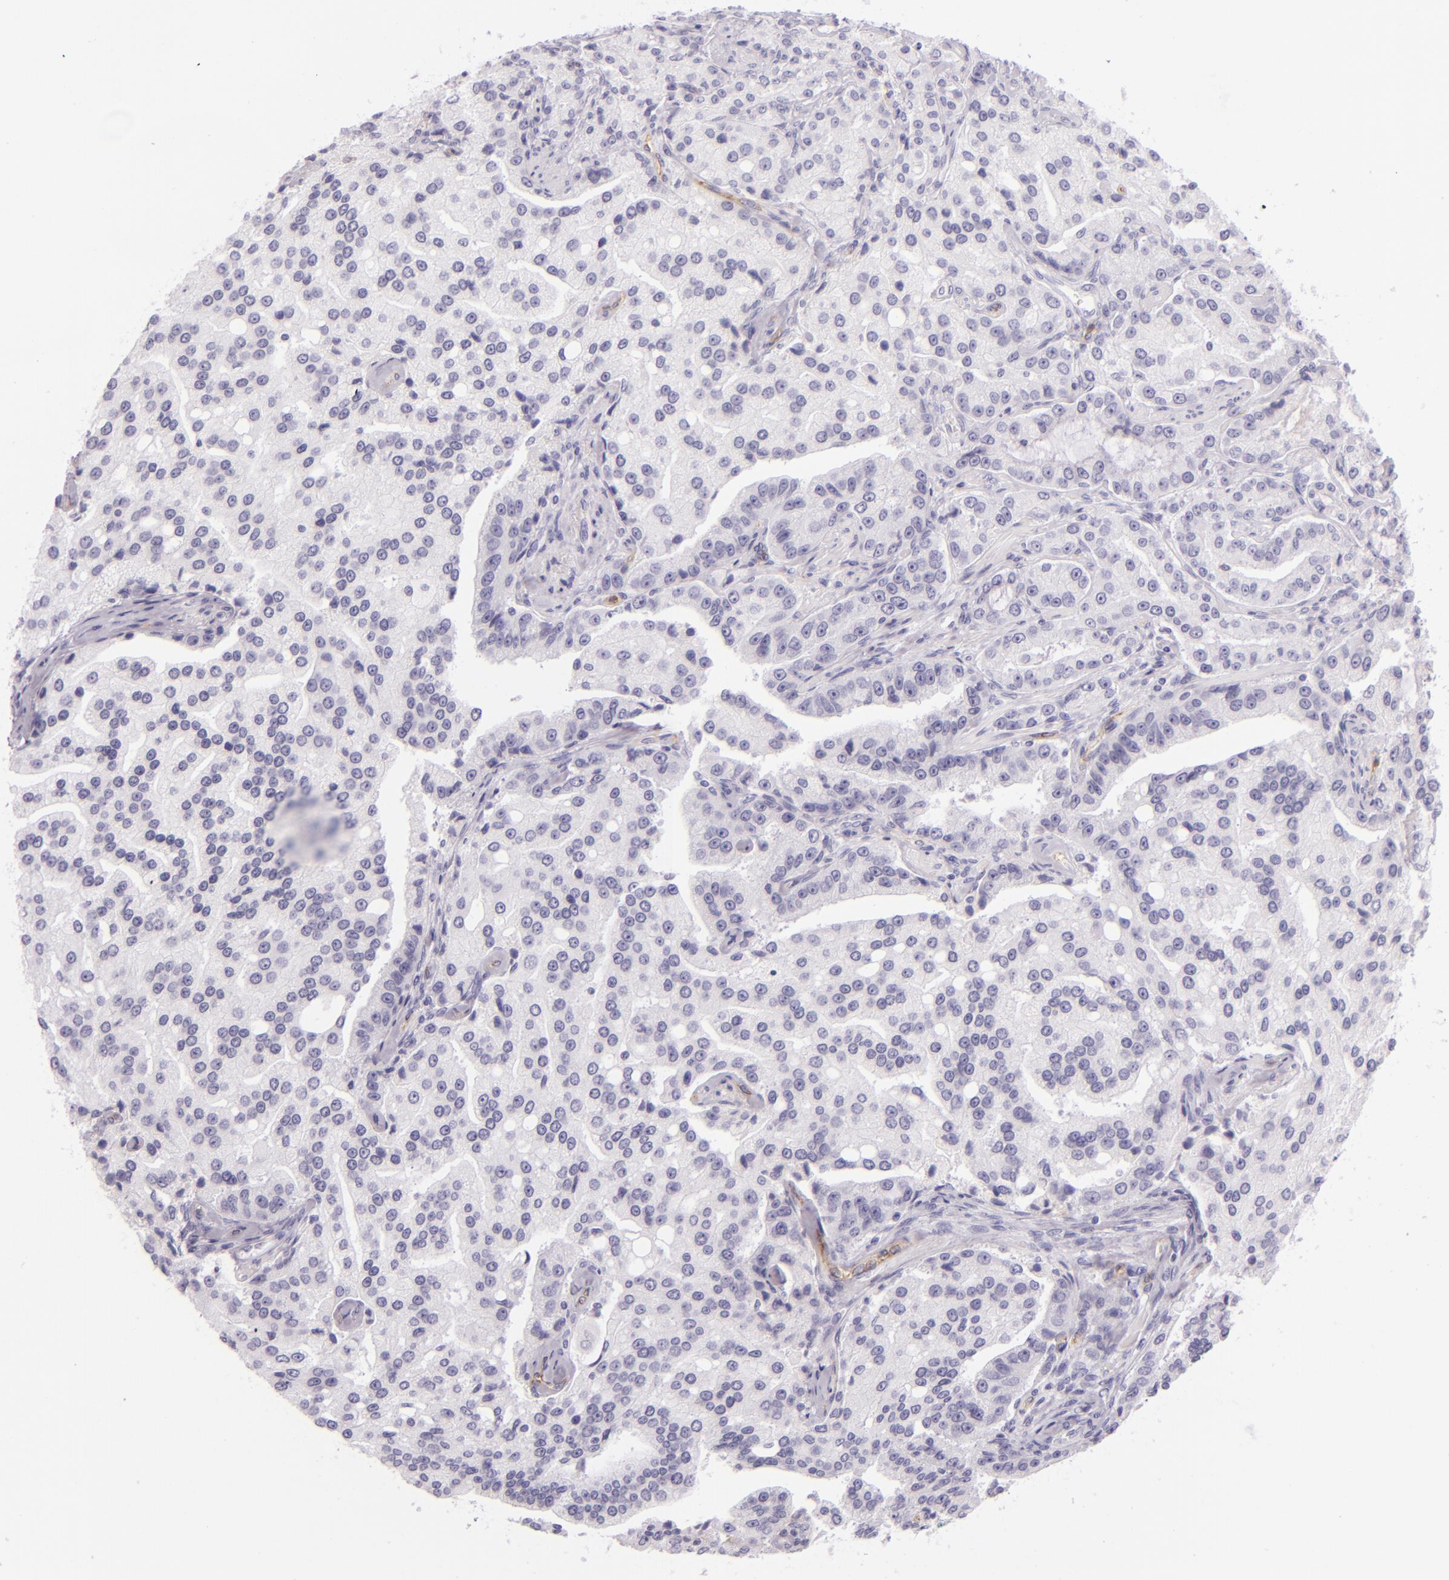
{"staining": {"intensity": "negative", "quantity": "none", "location": "none"}, "tissue": "prostate cancer", "cell_type": "Tumor cells", "image_type": "cancer", "snomed": [{"axis": "morphology", "description": "Adenocarcinoma, Medium grade"}, {"axis": "topography", "description": "Prostate"}], "caption": "An immunohistochemistry (IHC) image of prostate medium-grade adenocarcinoma is shown. There is no staining in tumor cells of prostate medium-grade adenocarcinoma.", "gene": "CEACAM1", "patient": {"sex": "male", "age": 72}}